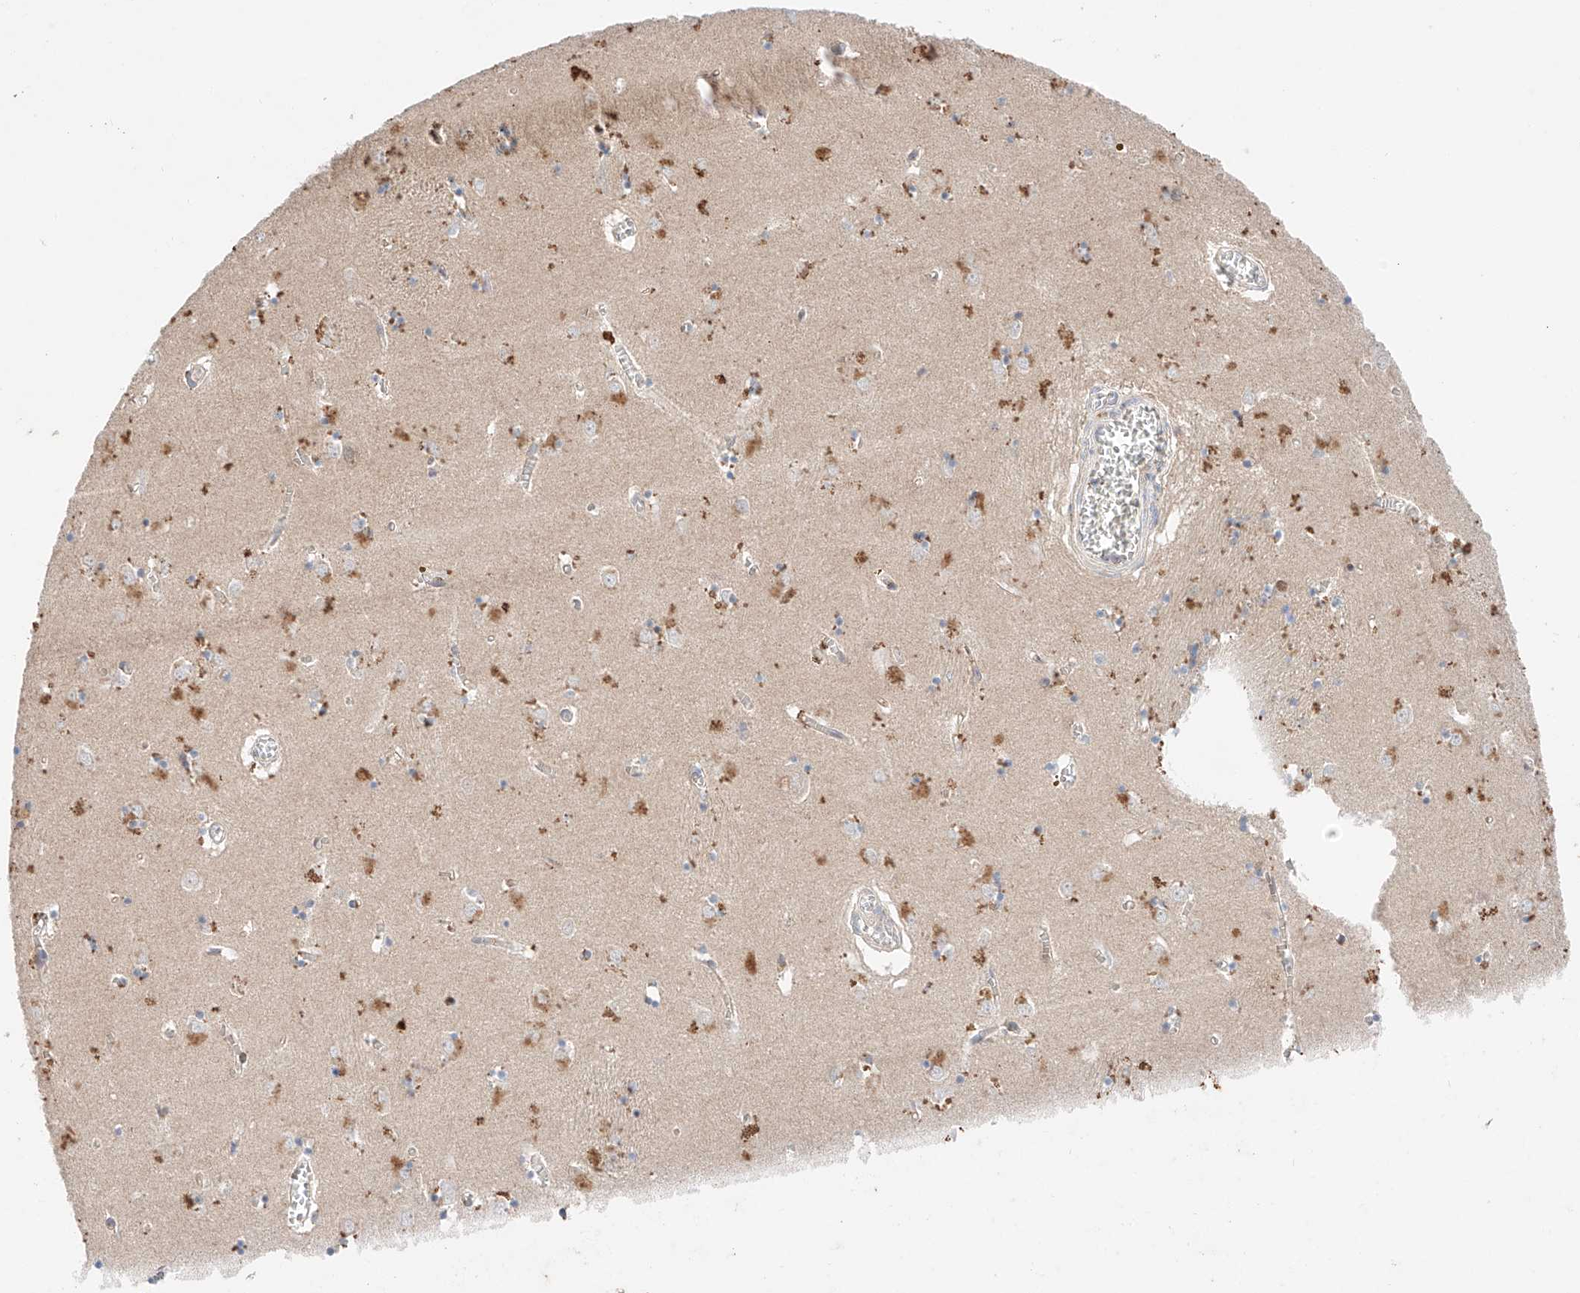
{"staining": {"intensity": "moderate", "quantity": "25%-75%", "location": "cytoplasmic/membranous"}, "tissue": "caudate", "cell_type": "Glial cells", "image_type": "normal", "snomed": [{"axis": "morphology", "description": "Normal tissue, NOS"}, {"axis": "topography", "description": "Lateral ventricle wall"}], "caption": "Glial cells show moderate cytoplasmic/membranous staining in approximately 25%-75% of cells in benign caudate.", "gene": "GCNT1", "patient": {"sex": "male", "age": 70}}